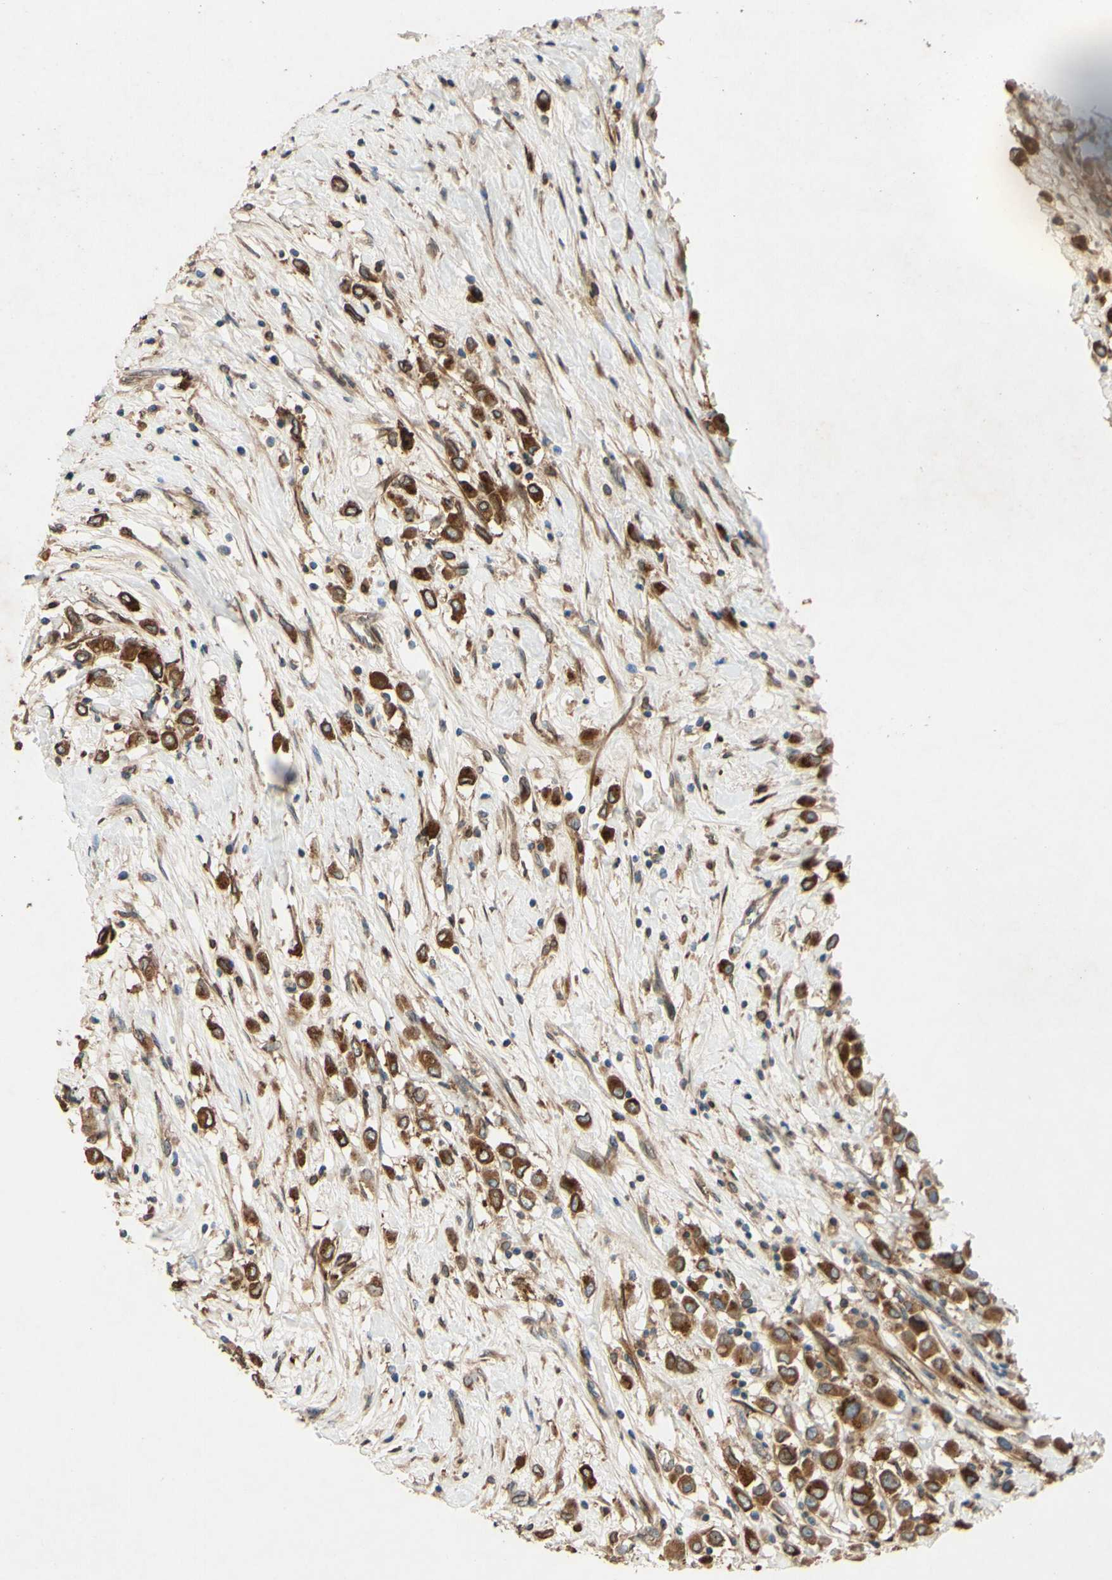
{"staining": {"intensity": "strong", "quantity": ">75%", "location": "cytoplasmic/membranous"}, "tissue": "breast cancer", "cell_type": "Tumor cells", "image_type": "cancer", "snomed": [{"axis": "morphology", "description": "Duct carcinoma"}, {"axis": "topography", "description": "Breast"}], "caption": "Immunohistochemical staining of breast invasive ductal carcinoma reveals high levels of strong cytoplasmic/membranous protein positivity in about >75% of tumor cells. Nuclei are stained in blue.", "gene": "PTPRU", "patient": {"sex": "female", "age": 61}}